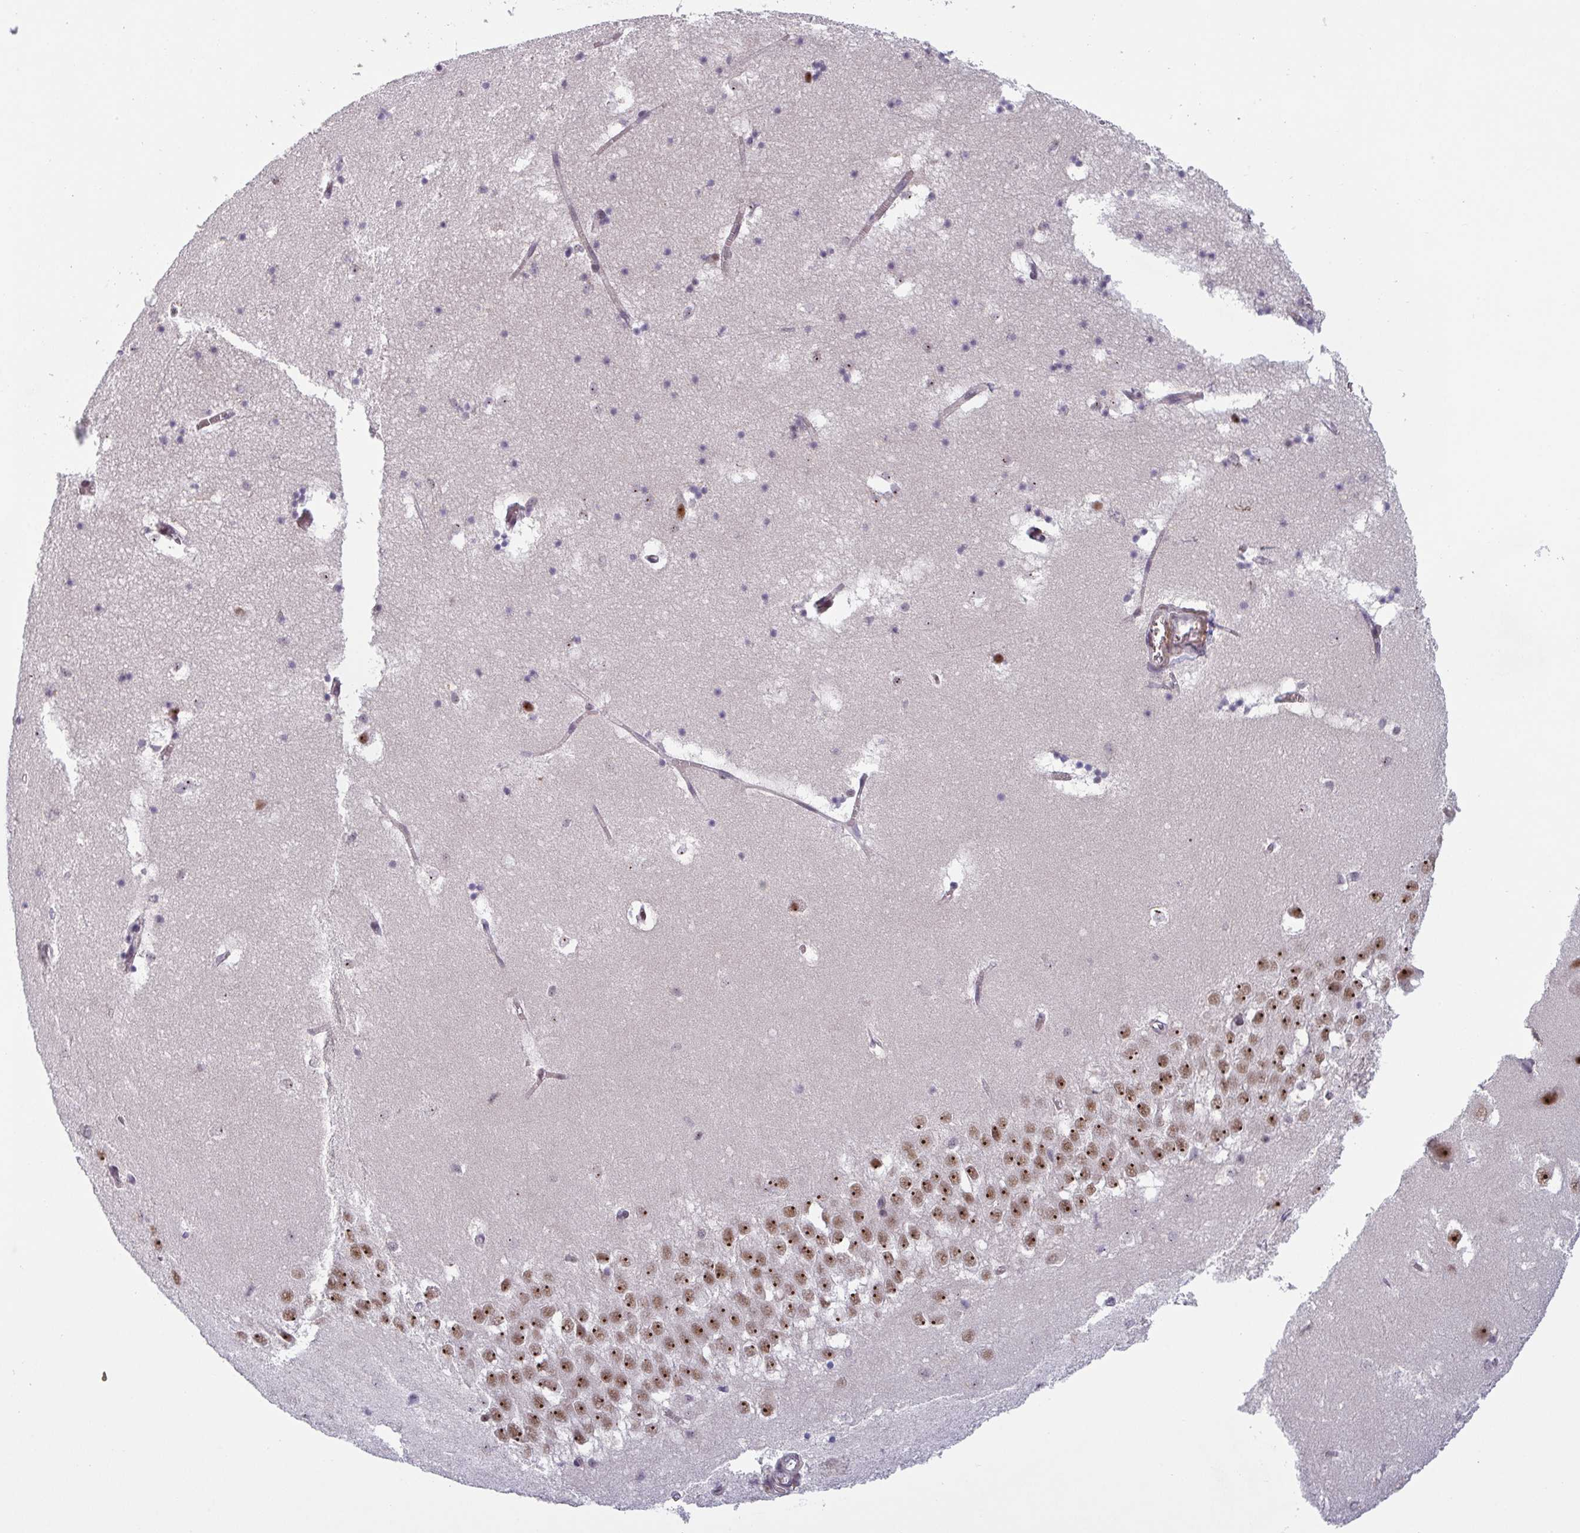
{"staining": {"intensity": "moderate", "quantity": "<25%", "location": "nuclear"}, "tissue": "hippocampus", "cell_type": "Glial cells", "image_type": "normal", "snomed": [{"axis": "morphology", "description": "Normal tissue, NOS"}, {"axis": "topography", "description": "Hippocampus"}], "caption": "Immunohistochemical staining of benign human hippocampus reveals moderate nuclear protein staining in about <25% of glial cells. (DAB IHC, brown staining for protein, blue staining for nuclei).", "gene": "NLRP13", "patient": {"sex": "male", "age": 58}}